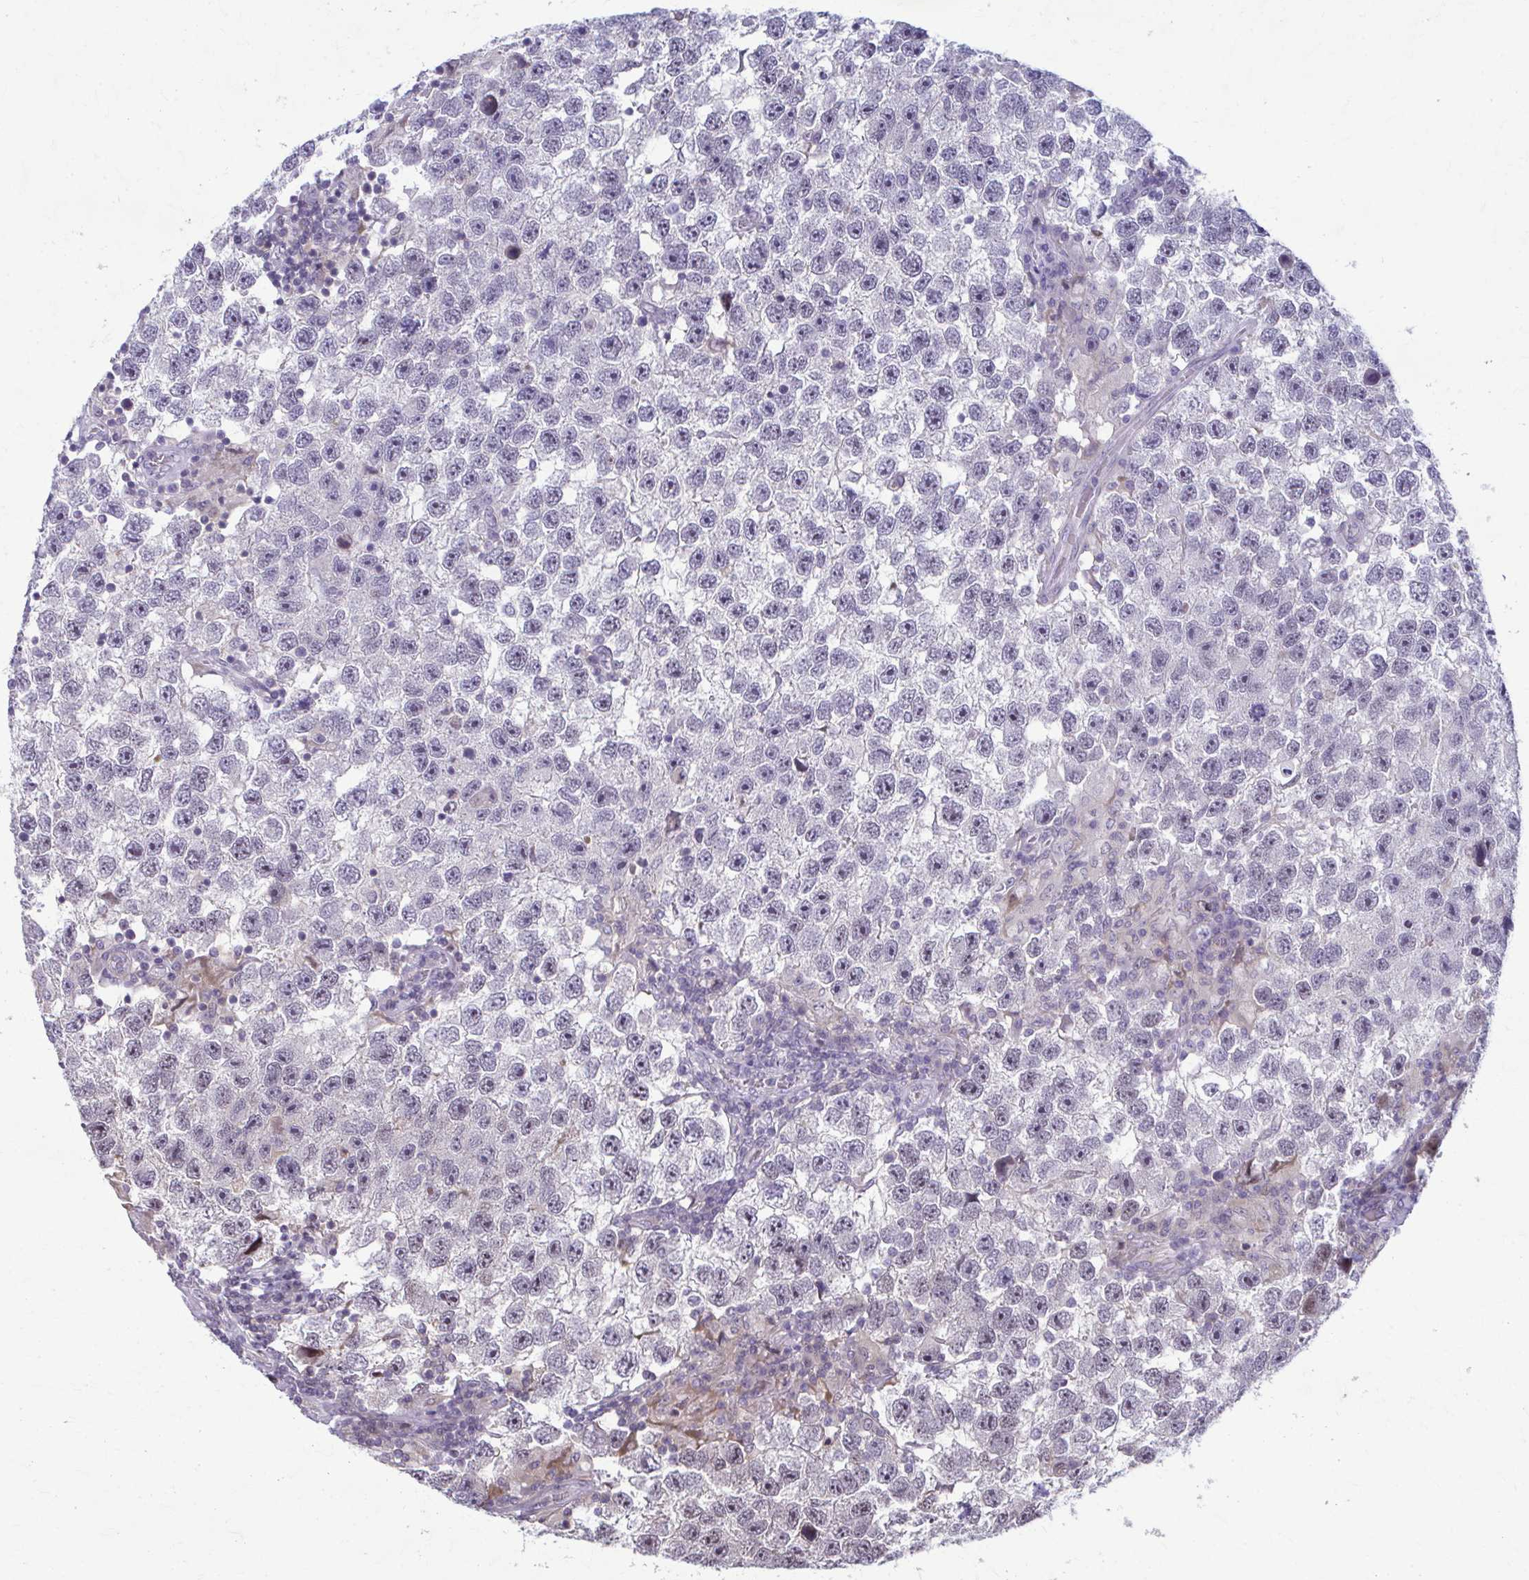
{"staining": {"intensity": "weak", "quantity": "<25%", "location": "nuclear"}, "tissue": "testis cancer", "cell_type": "Tumor cells", "image_type": "cancer", "snomed": [{"axis": "morphology", "description": "Seminoma, NOS"}, {"axis": "topography", "description": "Testis"}], "caption": "The histopathology image exhibits no staining of tumor cells in testis seminoma. (DAB immunohistochemistry visualized using brightfield microscopy, high magnification).", "gene": "MAF1", "patient": {"sex": "male", "age": 26}}